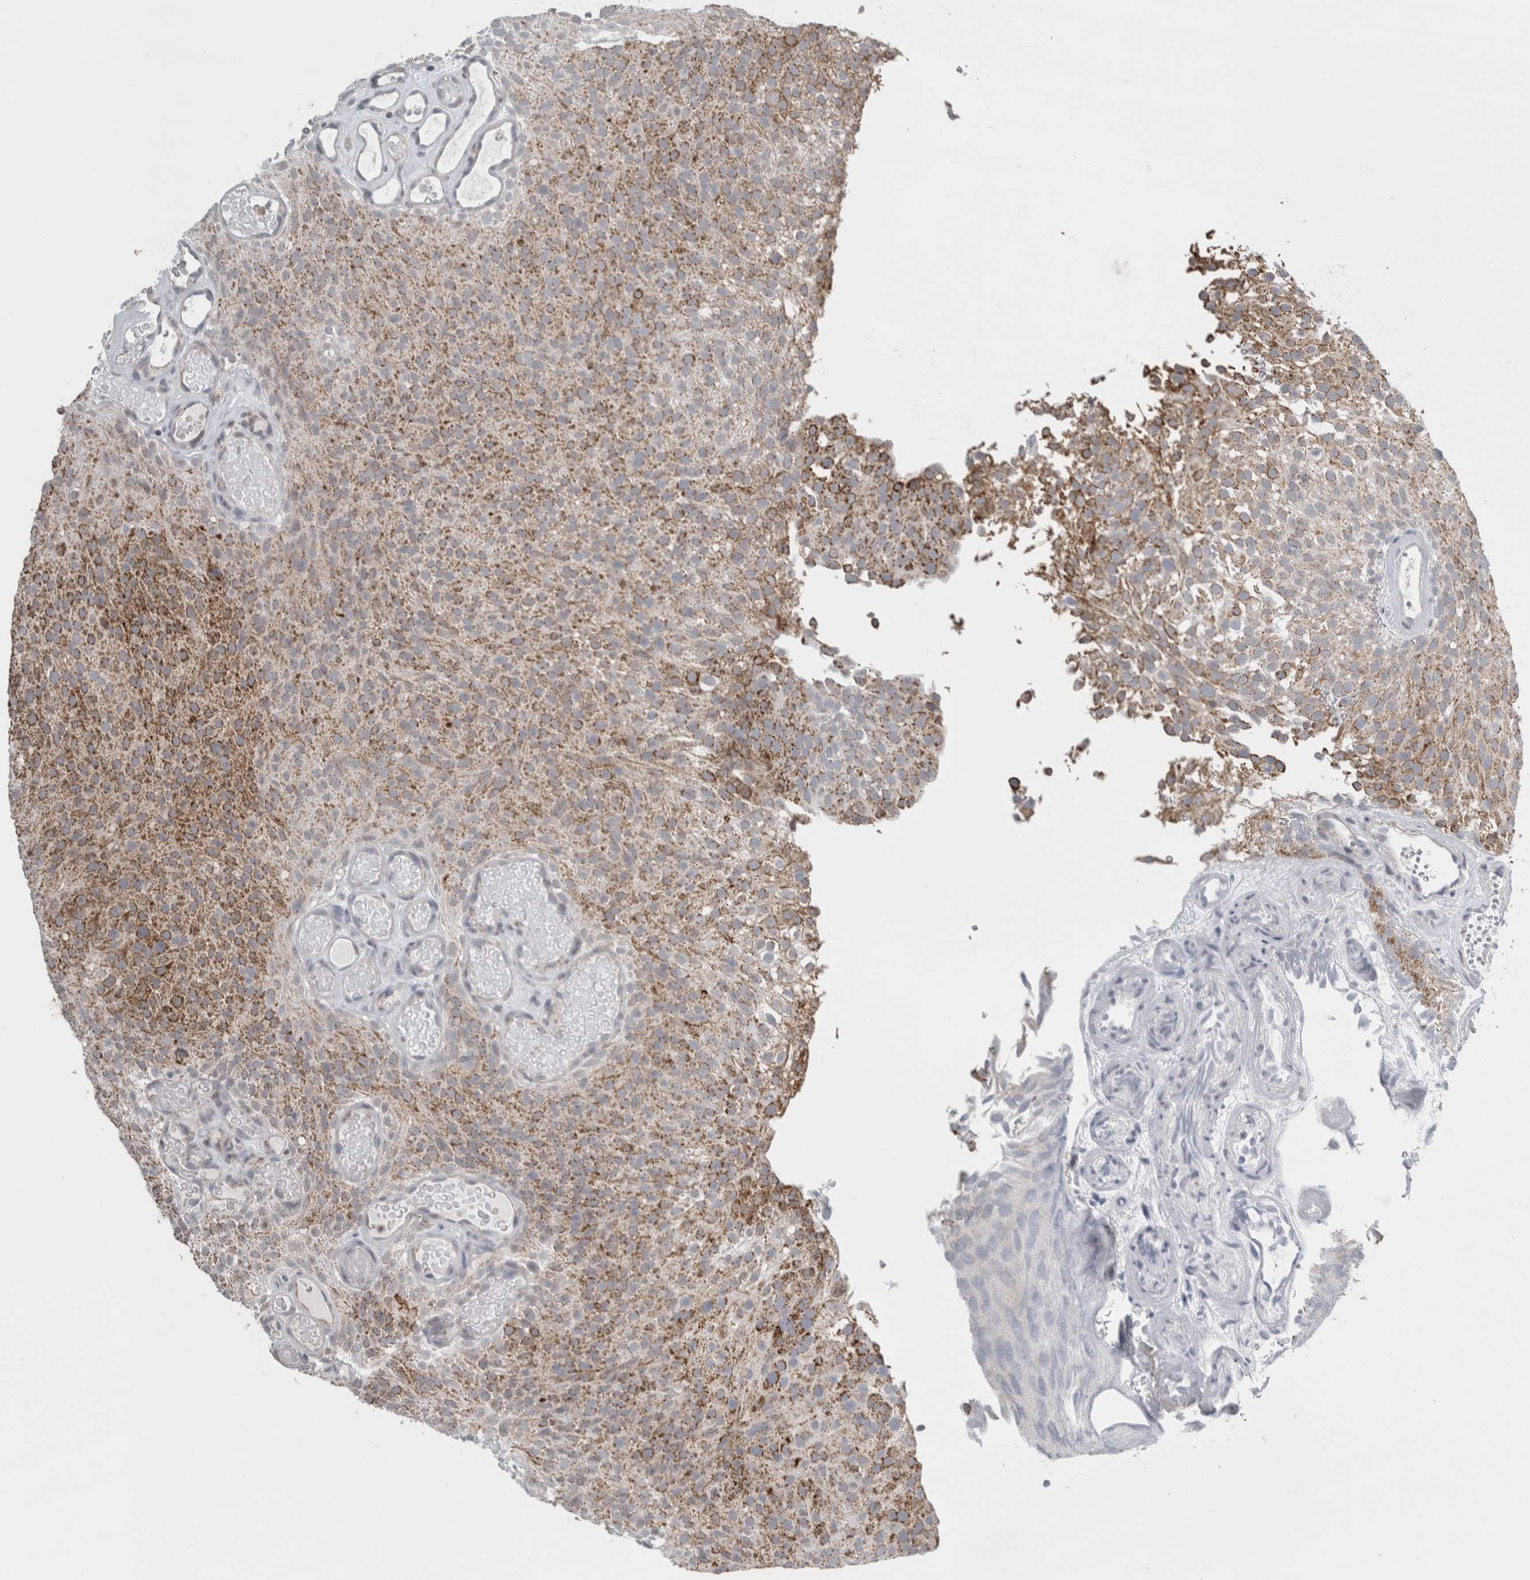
{"staining": {"intensity": "moderate", "quantity": ">75%", "location": "cytoplasmic/membranous"}, "tissue": "urothelial cancer", "cell_type": "Tumor cells", "image_type": "cancer", "snomed": [{"axis": "morphology", "description": "Urothelial carcinoma, Low grade"}, {"axis": "topography", "description": "Urinary bladder"}], "caption": "Immunohistochemical staining of human low-grade urothelial carcinoma reveals medium levels of moderate cytoplasmic/membranous positivity in about >75% of tumor cells. (DAB = brown stain, brightfield microscopy at high magnification).", "gene": "PLIN1", "patient": {"sex": "male", "age": 78}}